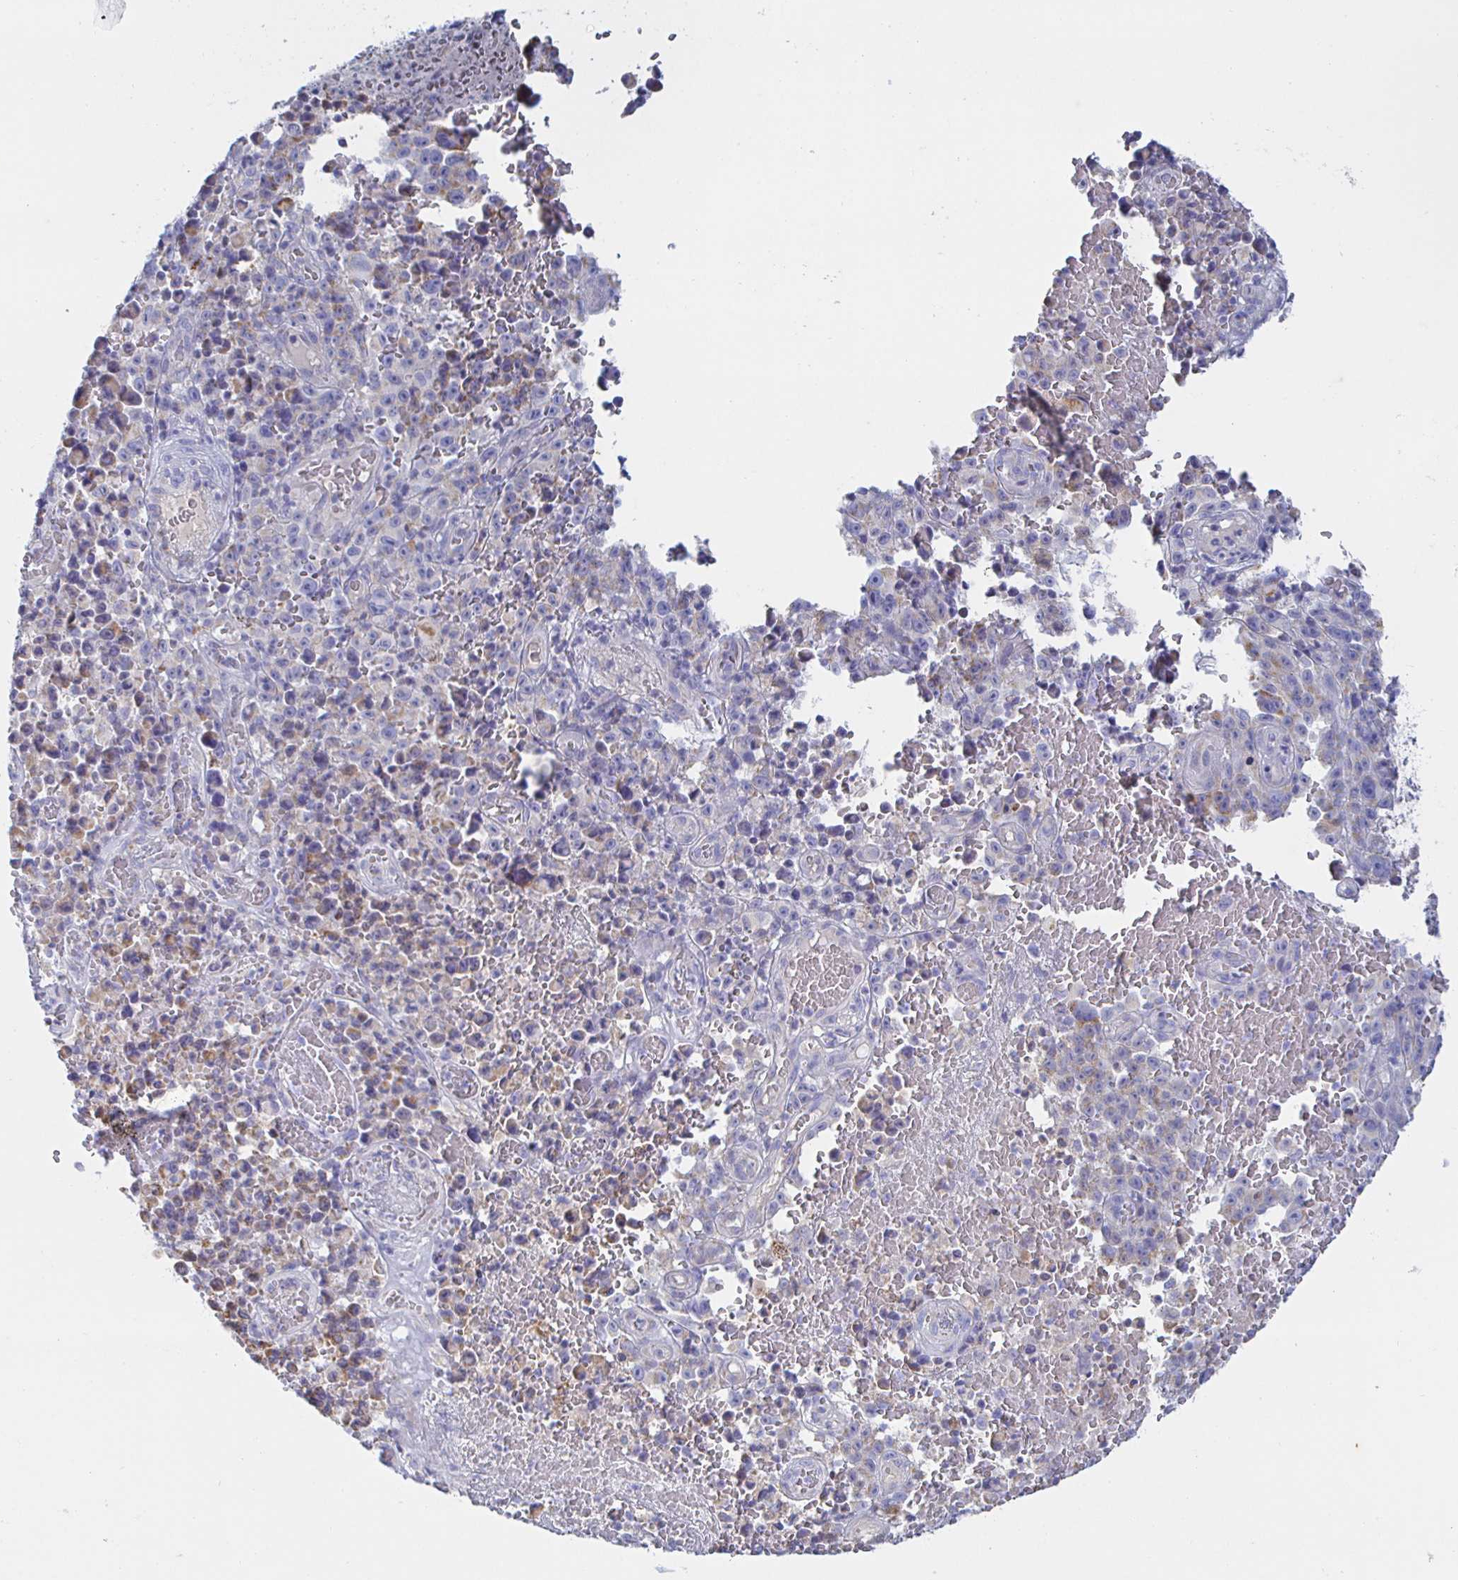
{"staining": {"intensity": "negative", "quantity": "none", "location": "none"}, "tissue": "melanoma", "cell_type": "Tumor cells", "image_type": "cancer", "snomed": [{"axis": "morphology", "description": "Malignant melanoma, NOS"}, {"axis": "topography", "description": "Skin"}], "caption": "This micrograph is of melanoma stained with IHC to label a protein in brown with the nuclei are counter-stained blue. There is no positivity in tumor cells.", "gene": "SYNGR4", "patient": {"sex": "female", "age": 82}}